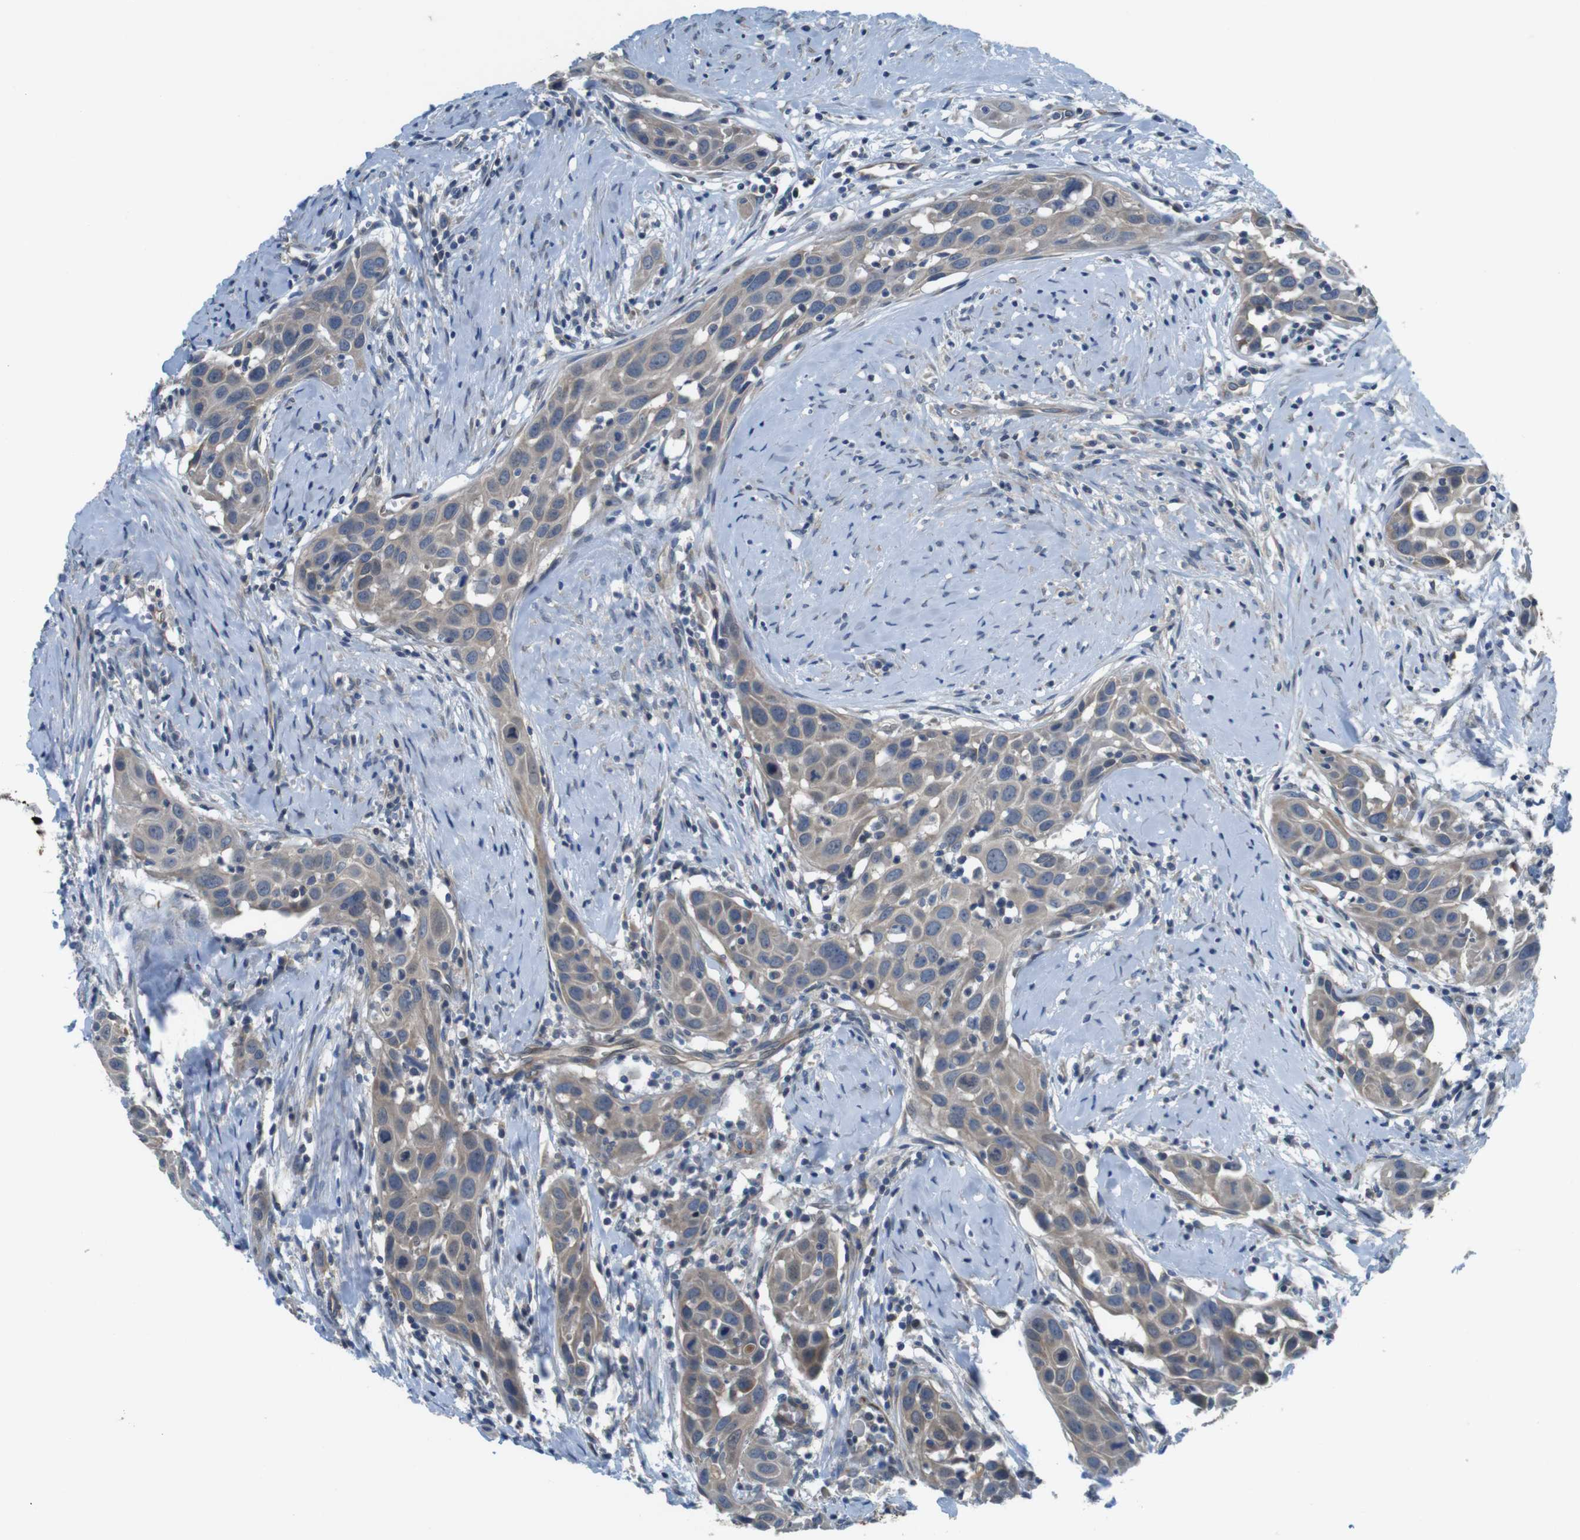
{"staining": {"intensity": "weak", "quantity": "25%-75%", "location": "cytoplasmic/membranous"}, "tissue": "head and neck cancer", "cell_type": "Tumor cells", "image_type": "cancer", "snomed": [{"axis": "morphology", "description": "Squamous cell carcinoma, NOS"}, {"axis": "topography", "description": "Oral tissue"}, {"axis": "topography", "description": "Head-Neck"}], "caption": "Head and neck cancer (squamous cell carcinoma) was stained to show a protein in brown. There is low levels of weak cytoplasmic/membranous positivity in approximately 25%-75% of tumor cells. The staining was performed using DAB, with brown indicating positive protein expression. Nuclei are stained blue with hematoxylin.", "gene": "ABHD15", "patient": {"sex": "female", "age": 50}}